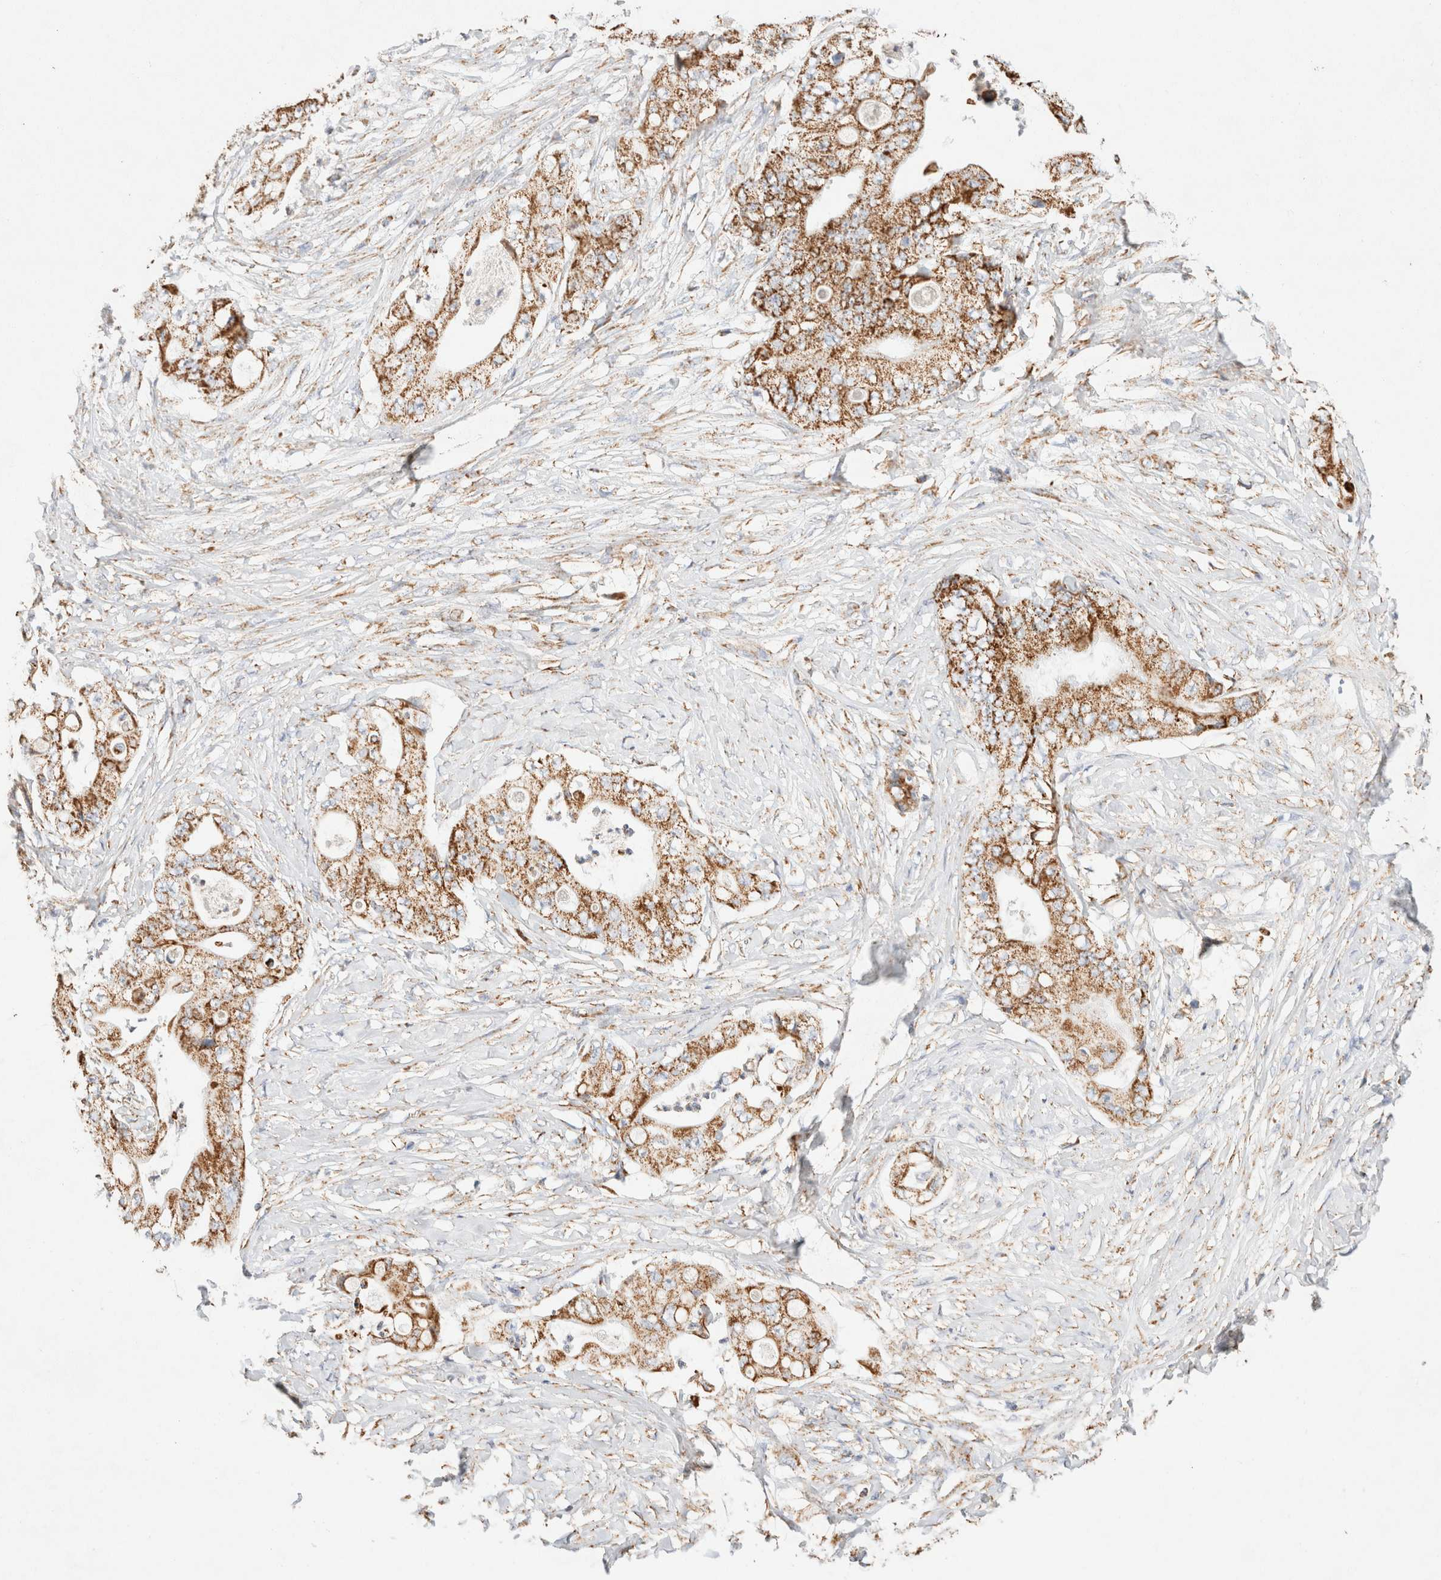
{"staining": {"intensity": "moderate", "quantity": ">75%", "location": "cytoplasmic/membranous"}, "tissue": "stomach cancer", "cell_type": "Tumor cells", "image_type": "cancer", "snomed": [{"axis": "morphology", "description": "Adenocarcinoma, NOS"}, {"axis": "topography", "description": "Stomach"}], "caption": "An IHC histopathology image of neoplastic tissue is shown. Protein staining in brown labels moderate cytoplasmic/membranous positivity in adenocarcinoma (stomach) within tumor cells. (Stains: DAB in brown, nuclei in blue, Microscopy: brightfield microscopy at high magnification).", "gene": "PHB2", "patient": {"sex": "female", "age": 73}}